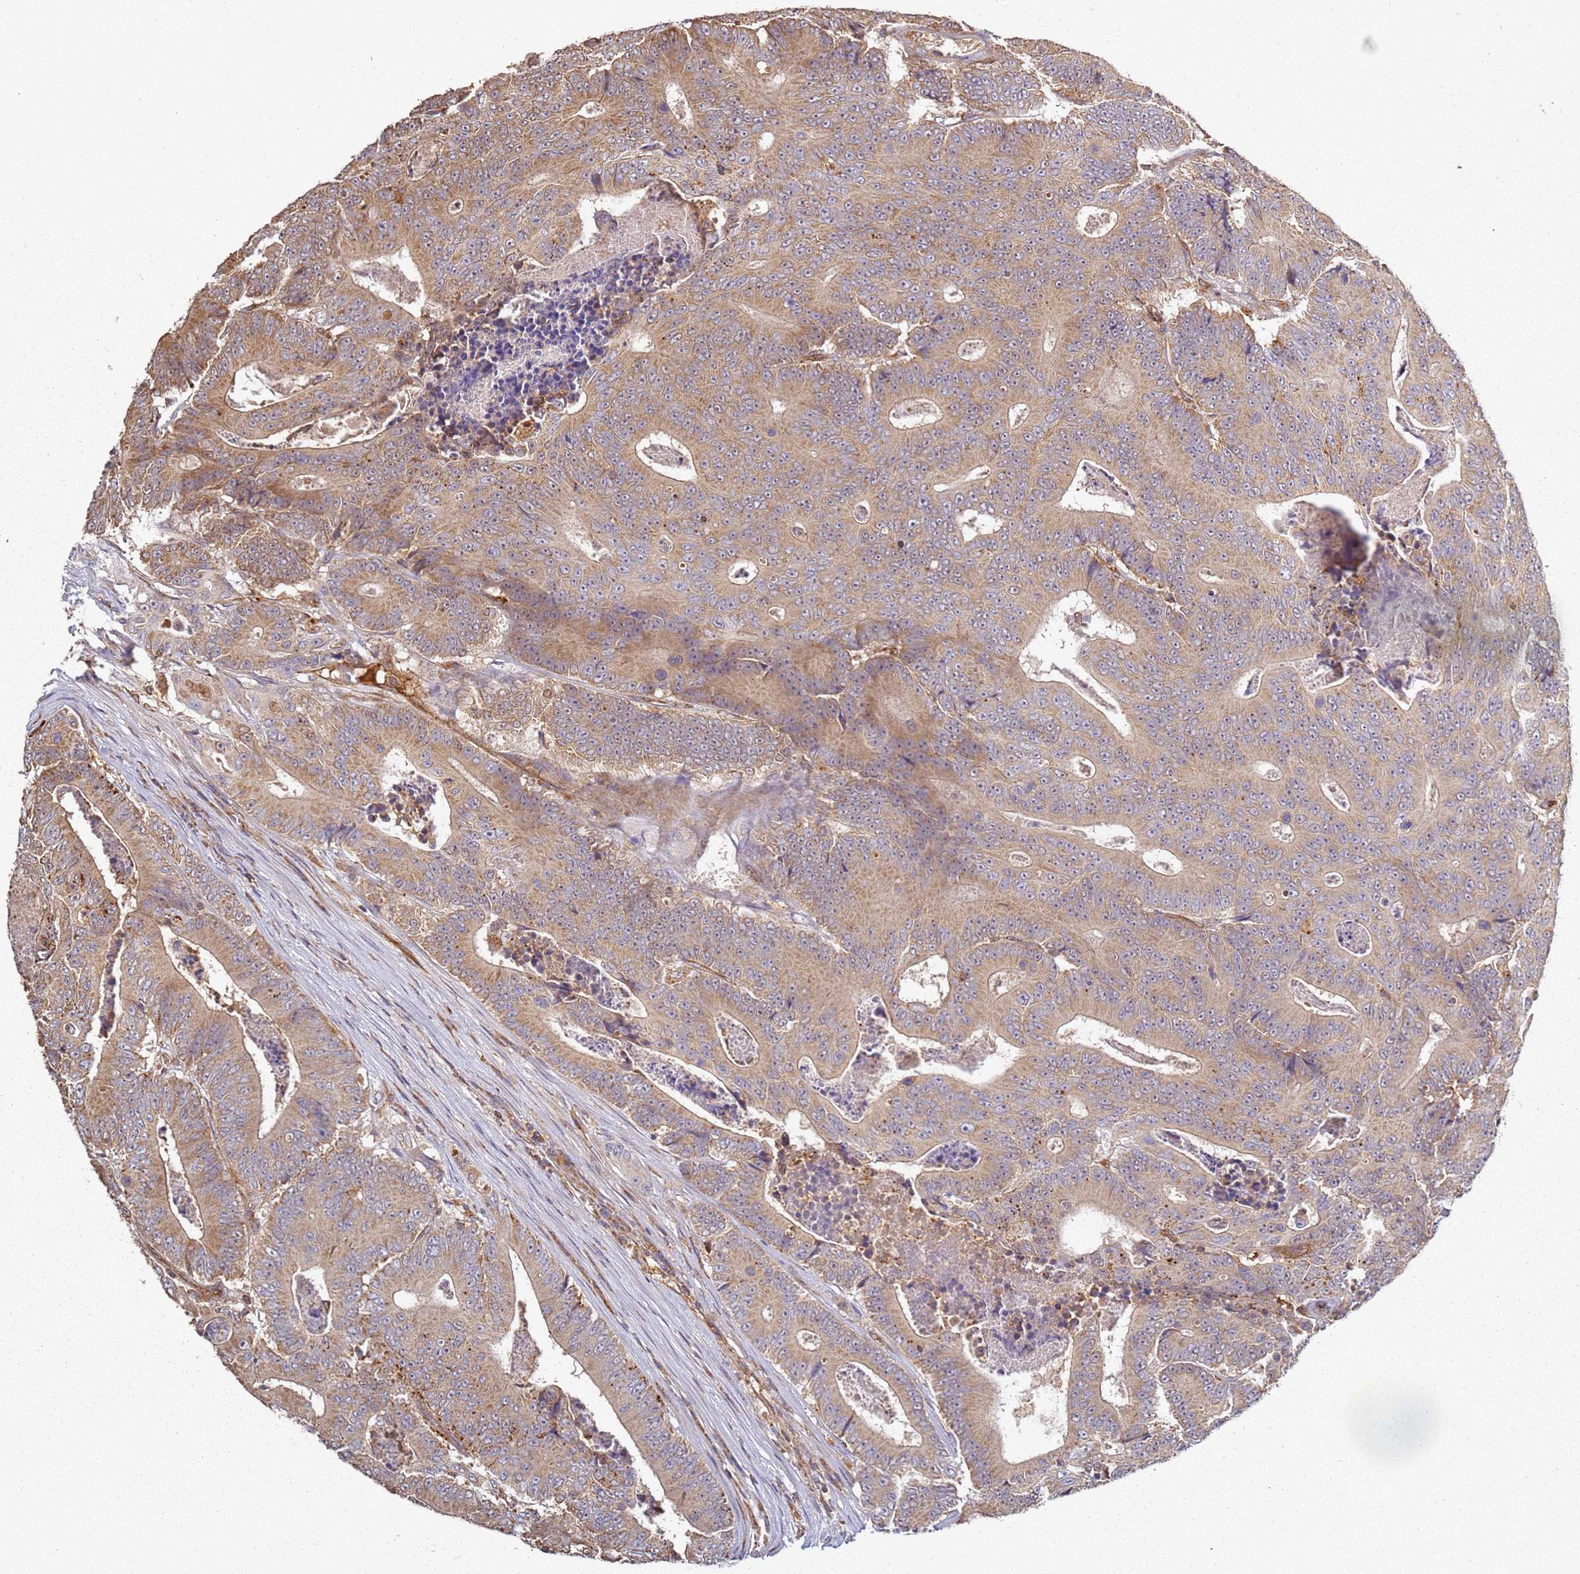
{"staining": {"intensity": "moderate", "quantity": ">75%", "location": "cytoplasmic/membranous"}, "tissue": "colorectal cancer", "cell_type": "Tumor cells", "image_type": "cancer", "snomed": [{"axis": "morphology", "description": "Adenocarcinoma, NOS"}, {"axis": "topography", "description": "Colon"}], "caption": "Colorectal adenocarcinoma stained with DAB IHC shows medium levels of moderate cytoplasmic/membranous staining in about >75% of tumor cells. The staining was performed using DAB (3,3'-diaminobenzidine) to visualize the protein expression in brown, while the nuclei were stained in blue with hematoxylin (Magnification: 20x).", "gene": "SCGB2B2", "patient": {"sex": "male", "age": 83}}